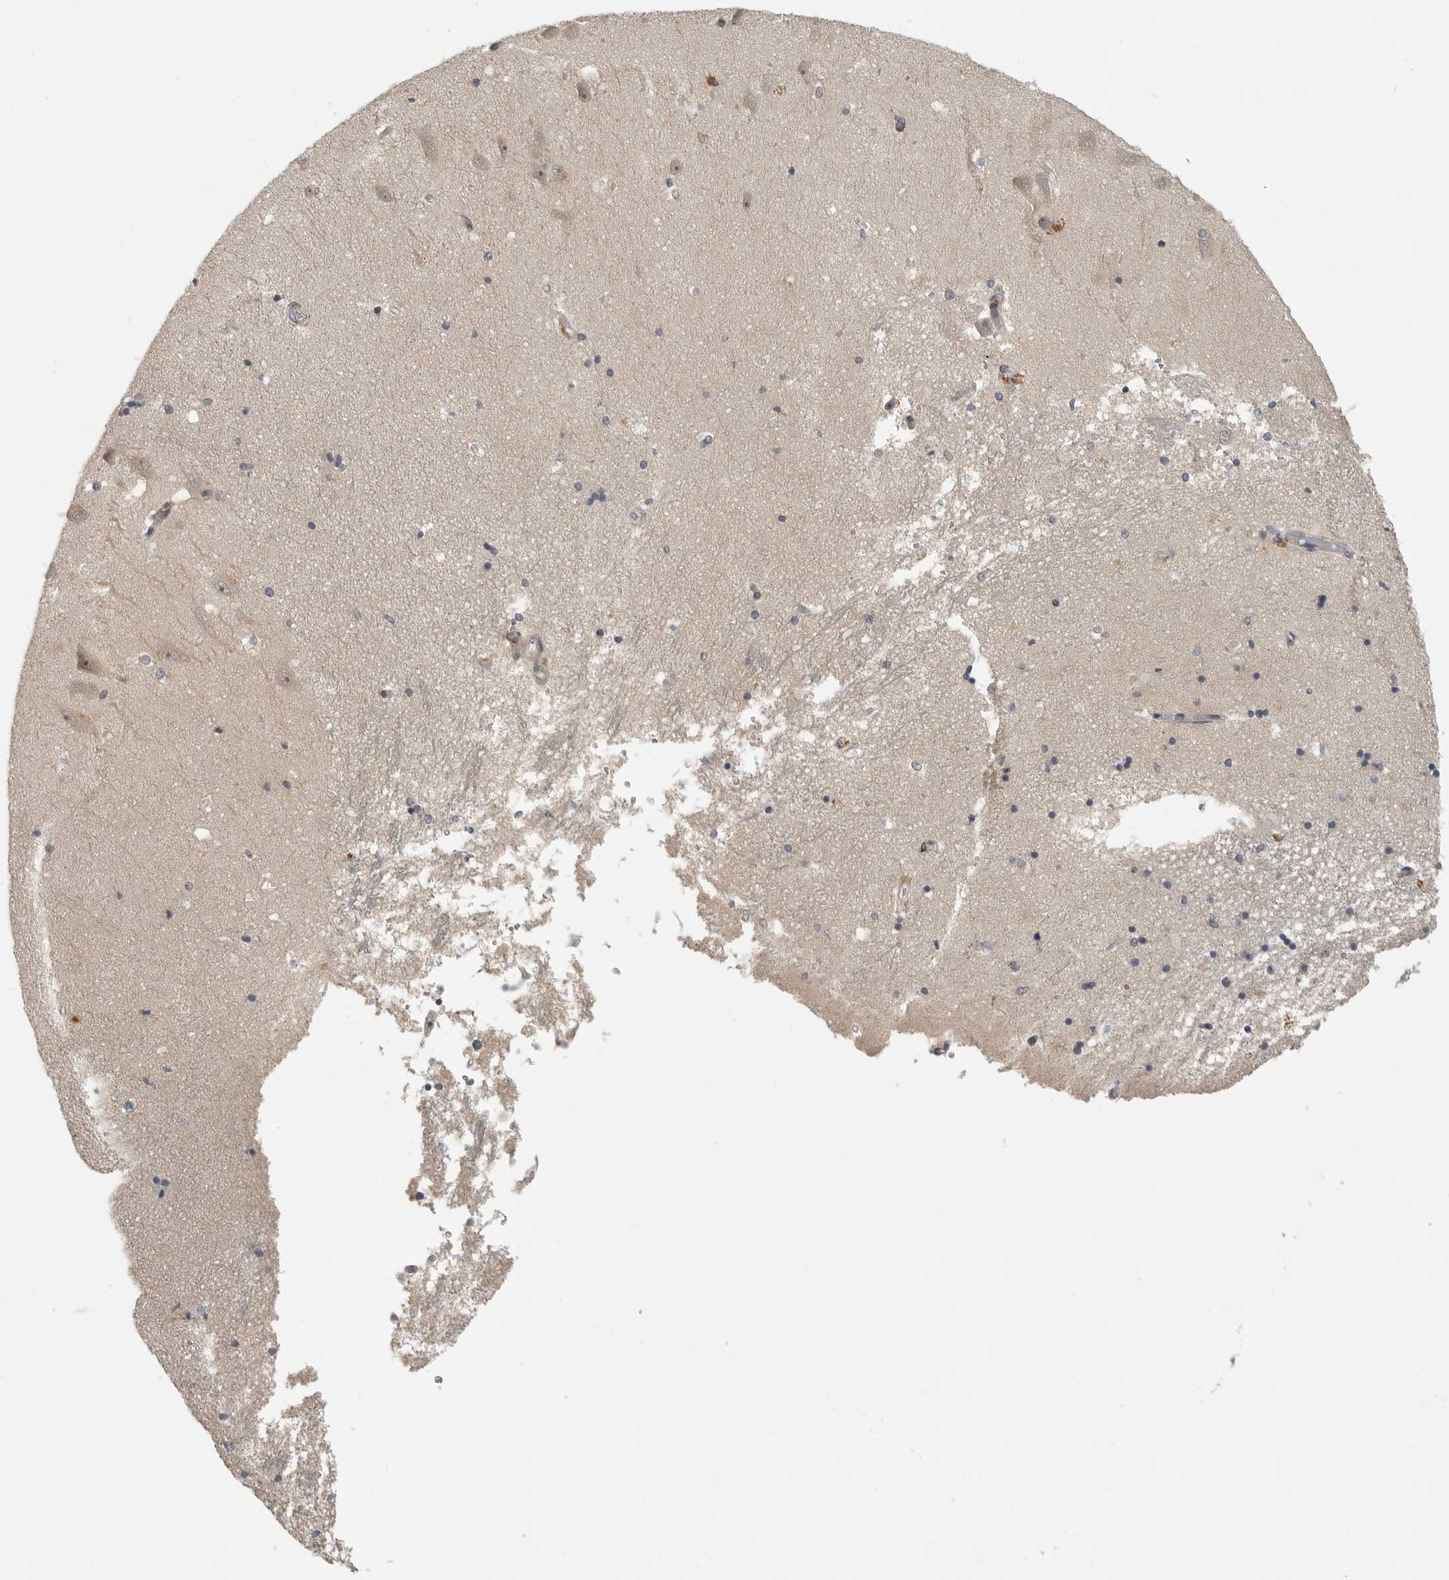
{"staining": {"intensity": "negative", "quantity": "none", "location": "none"}, "tissue": "hippocampus", "cell_type": "Glial cells", "image_type": "normal", "snomed": [{"axis": "morphology", "description": "Normal tissue, NOS"}, {"axis": "topography", "description": "Hippocampus"}], "caption": "Micrograph shows no protein positivity in glial cells of unremarkable hippocampus. The staining was performed using DAB (3,3'-diaminobenzidine) to visualize the protein expression in brown, while the nuclei were stained in blue with hematoxylin (Magnification: 20x).", "gene": "UROD", "patient": {"sex": "male", "age": 45}}